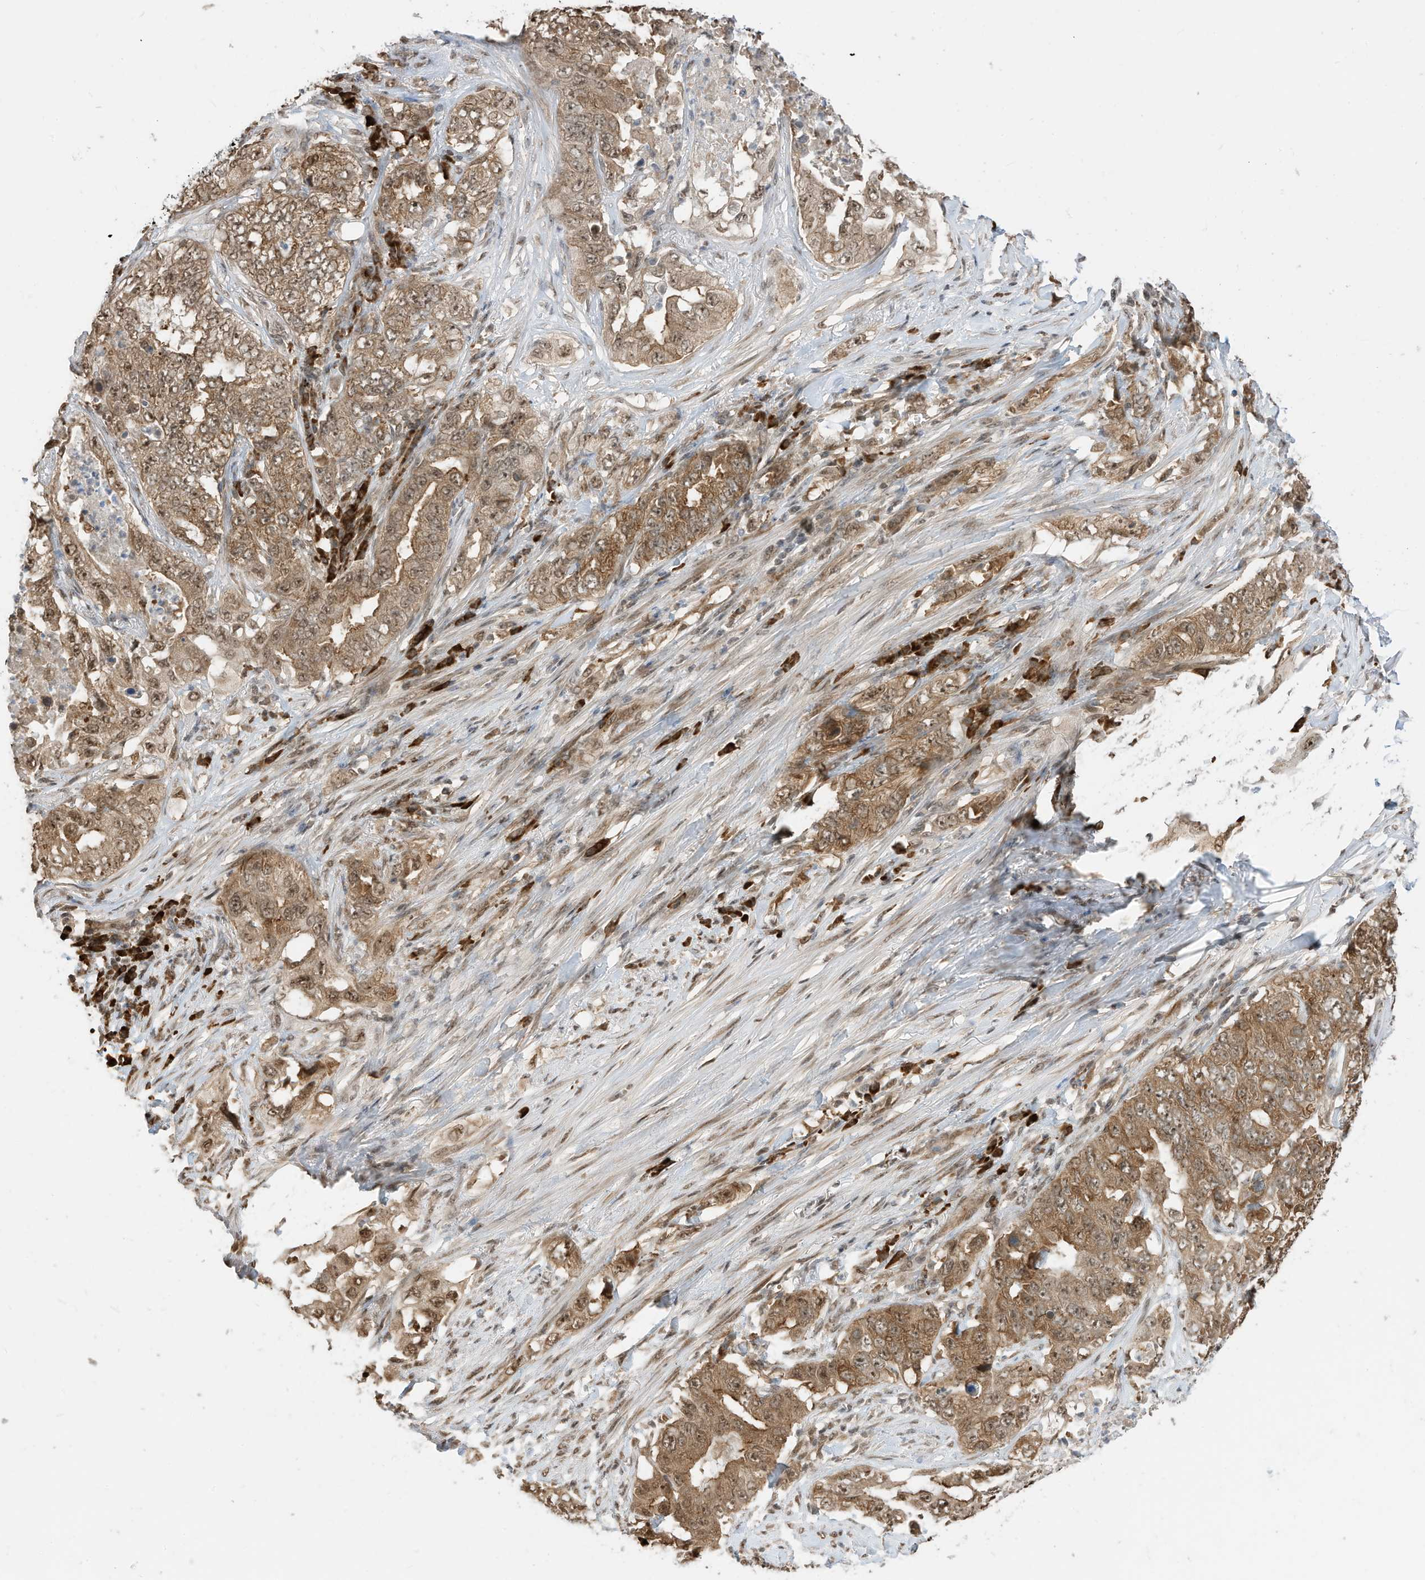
{"staining": {"intensity": "moderate", "quantity": ">75%", "location": "cytoplasmic/membranous,nuclear"}, "tissue": "lung cancer", "cell_type": "Tumor cells", "image_type": "cancer", "snomed": [{"axis": "morphology", "description": "Adenocarcinoma, NOS"}, {"axis": "topography", "description": "Lung"}], "caption": "Lung cancer (adenocarcinoma) tissue demonstrates moderate cytoplasmic/membranous and nuclear expression in approximately >75% of tumor cells, visualized by immunohistochemistry. The staining is performed using DAB brown chromogen to label protein expression. The nuclei are counter-stained blue using hematoxylin.", "gene": "ZNF195", "patient": {"sex": "female", "age": 51}}